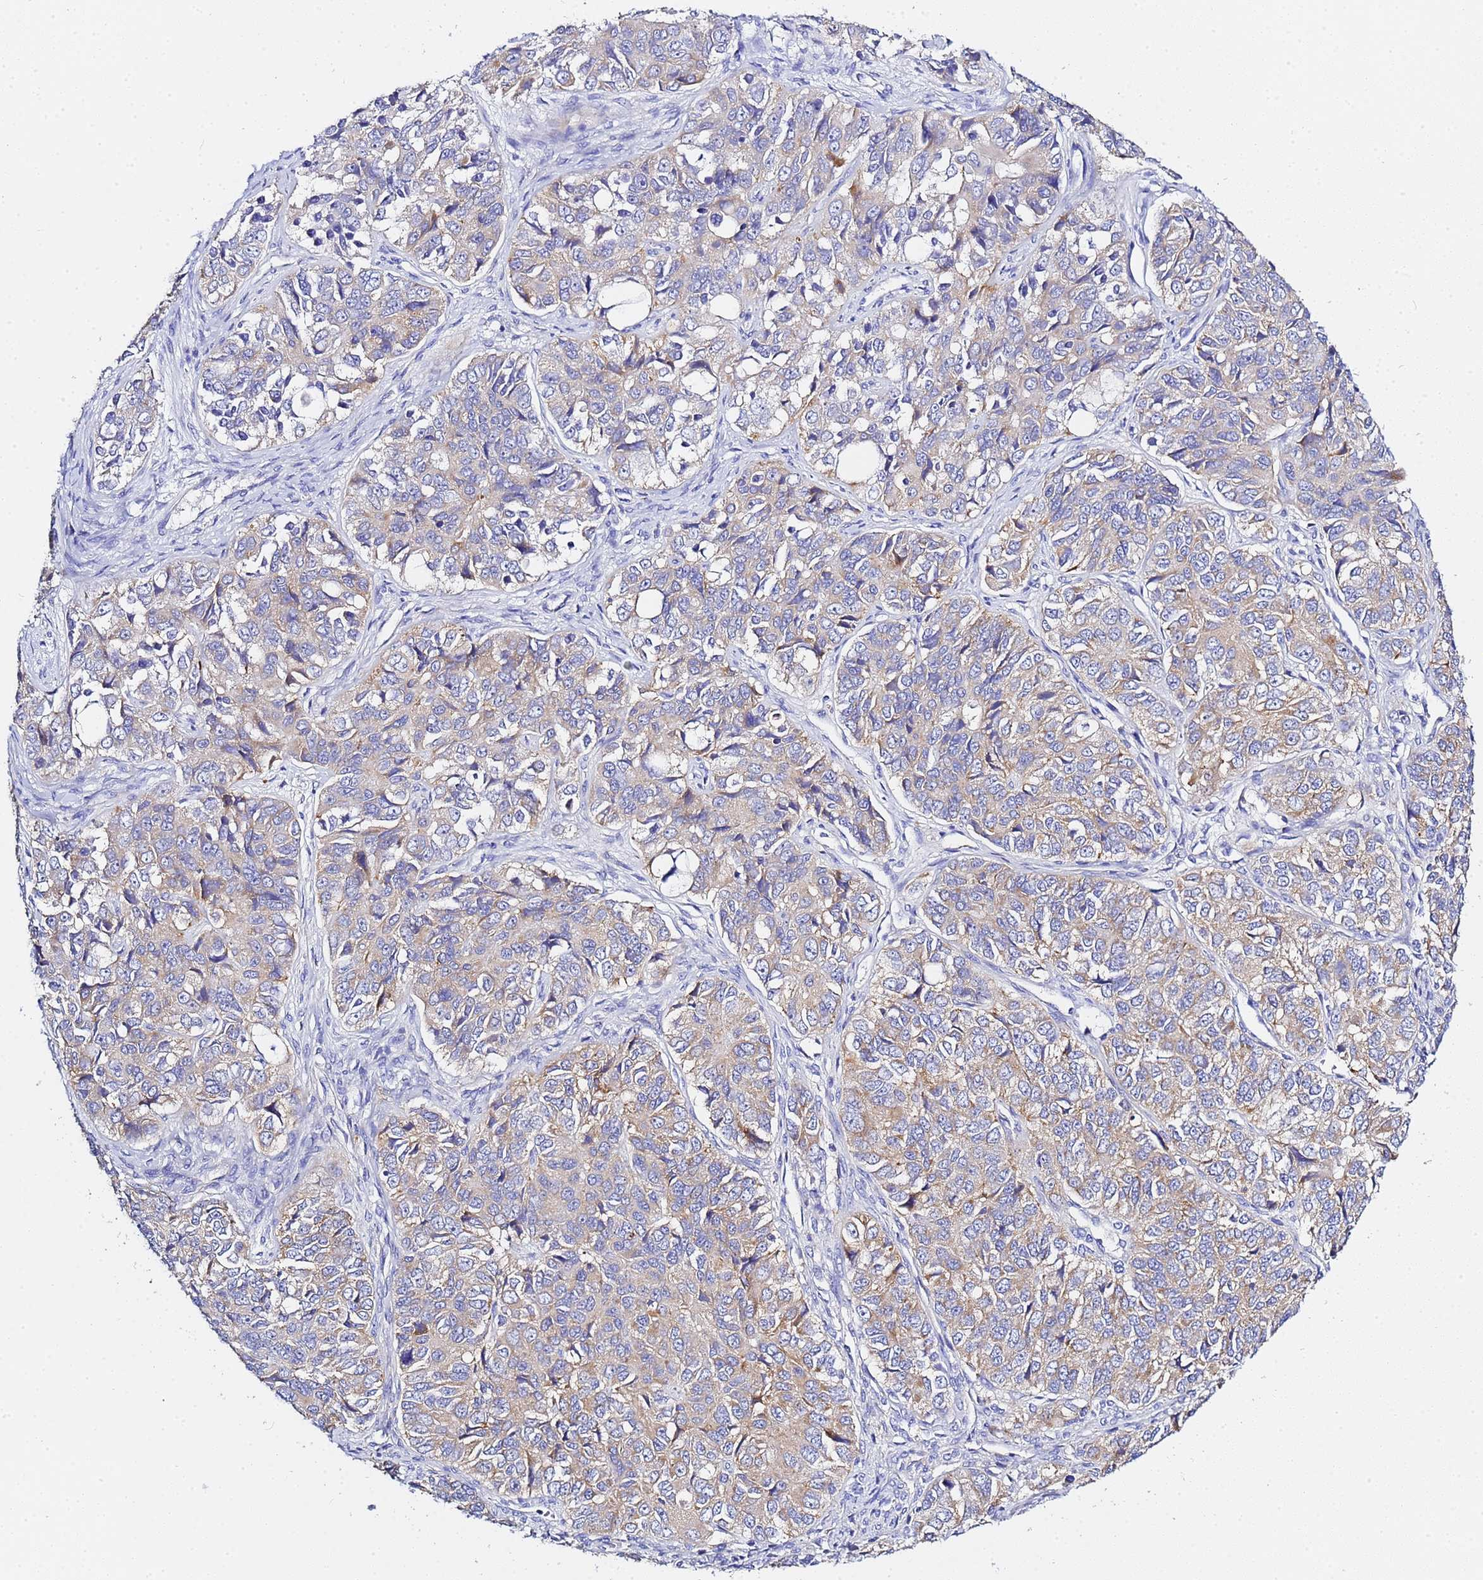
{"staining": {"intensity": "weak", "quantity": ">75%", "location": "cytoplasmic/membranous"}, "tissue": "ovarian cancer", "cell_type": "Tumor cells", "image_type": "cancer", "snomed": [{"axis": "morphology", "description": "Carcinoma, endometroid"}, {"axis": "topography", "description": "Ovary"}], "caption": "About >75% of tumor cells in ovarian cancer show weak cytoplasmic/membranous protein positivity as visualized by brown immunohistochemical staining.", "gene": "VTI1B", "patient": {"sex": "female", "age": 51}}